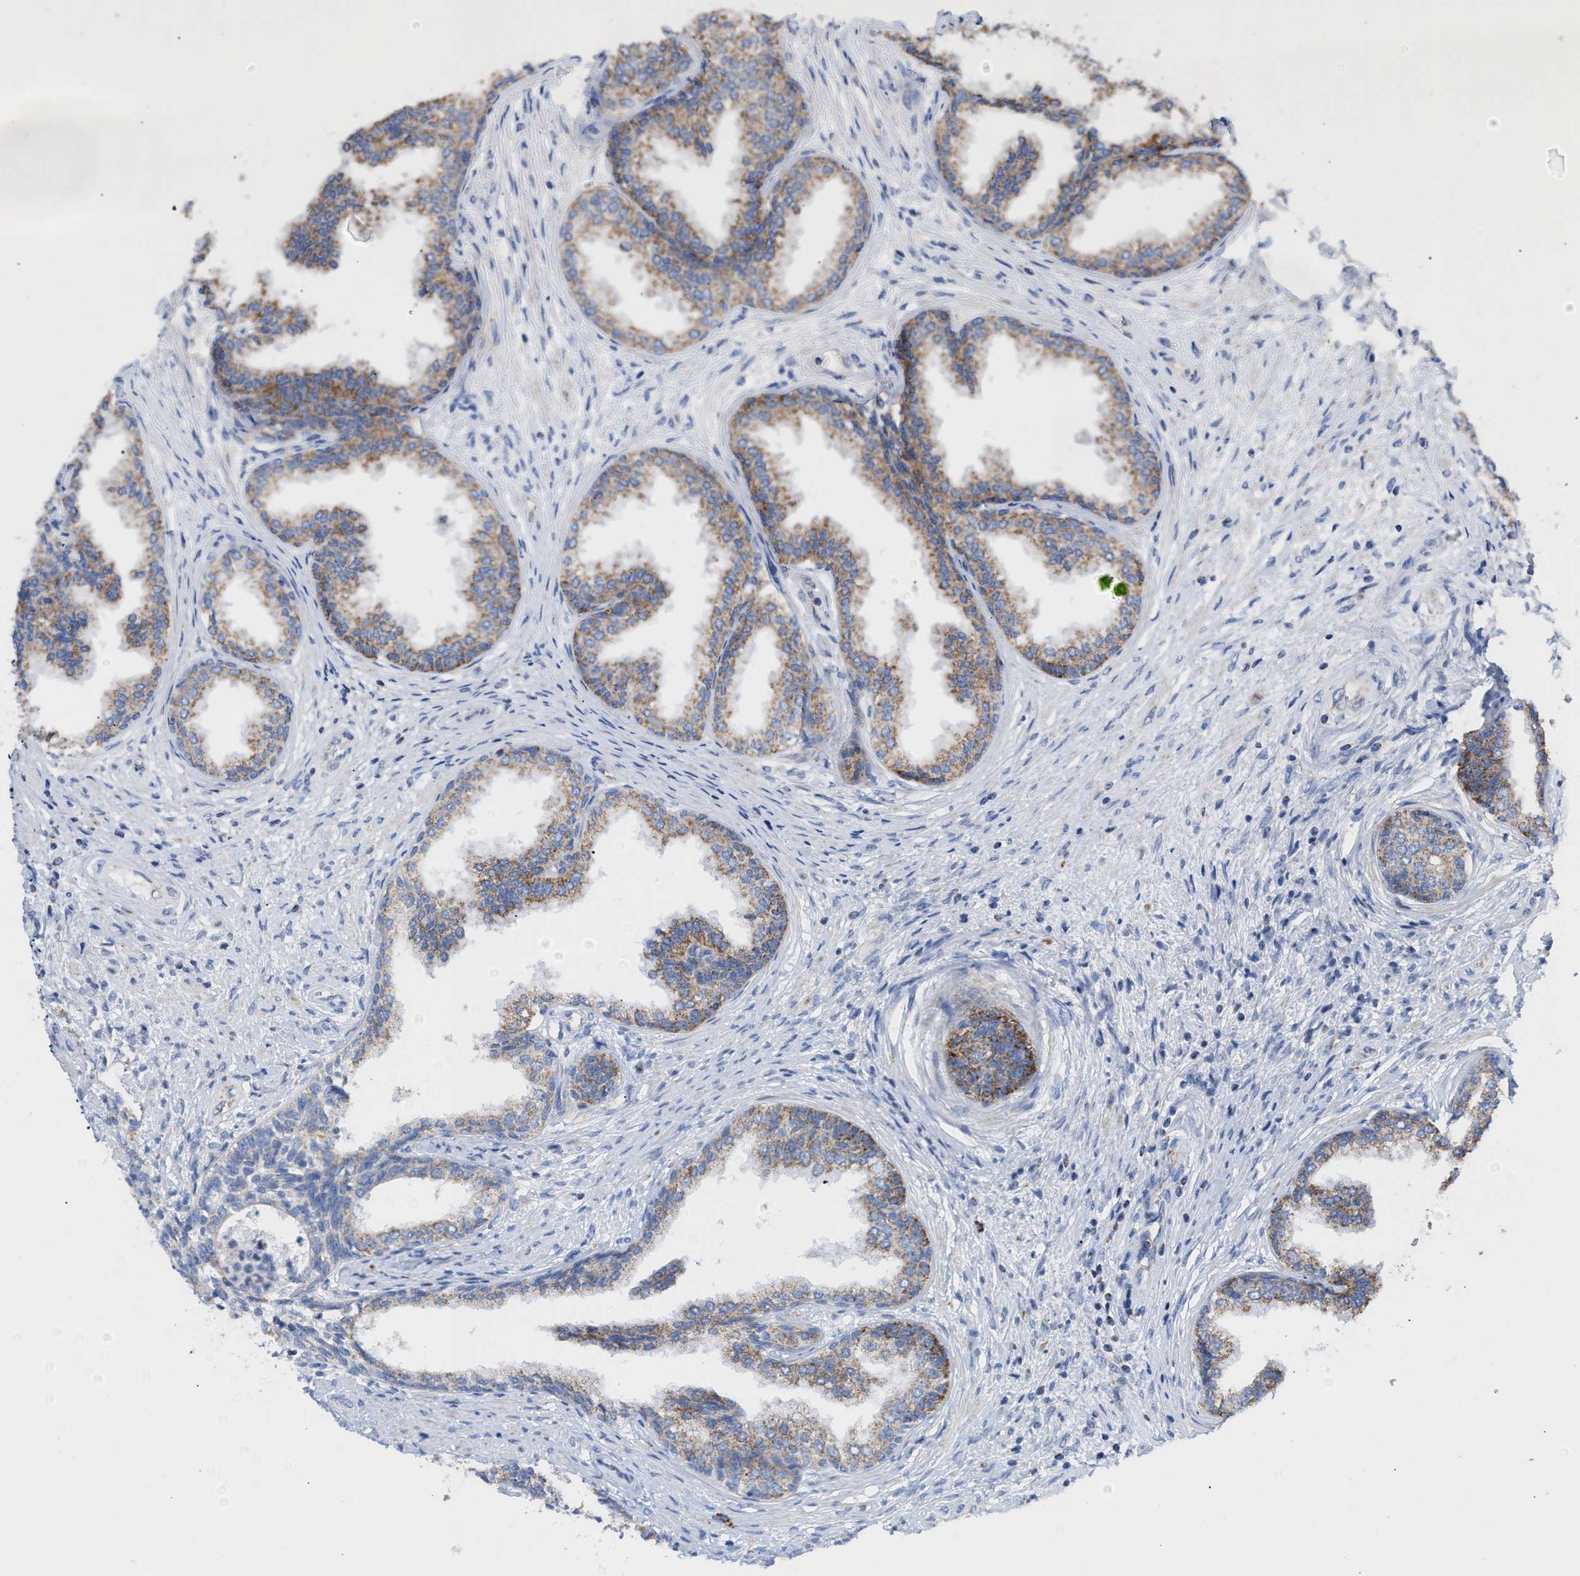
{"staining": {"intensity": "moderate", "quantity": ">75%", "location": "cytoplasmic/membranous"}, "tissue": "prostate", "cell_type": "Glandular cells", "image_type": "normal", "snomed": [{"axis": "morphology", "description": "Normal tissue, NOS"}, {"axis": "topography", "description": "Prostate"}], "caption": "A medium amount of moderate cytoplasmic/membranous positivity is present in about >75% of glandular cells in normal prostate.", "gene": "ACOT13", "patient": {"sex": "male", "age": 76}}